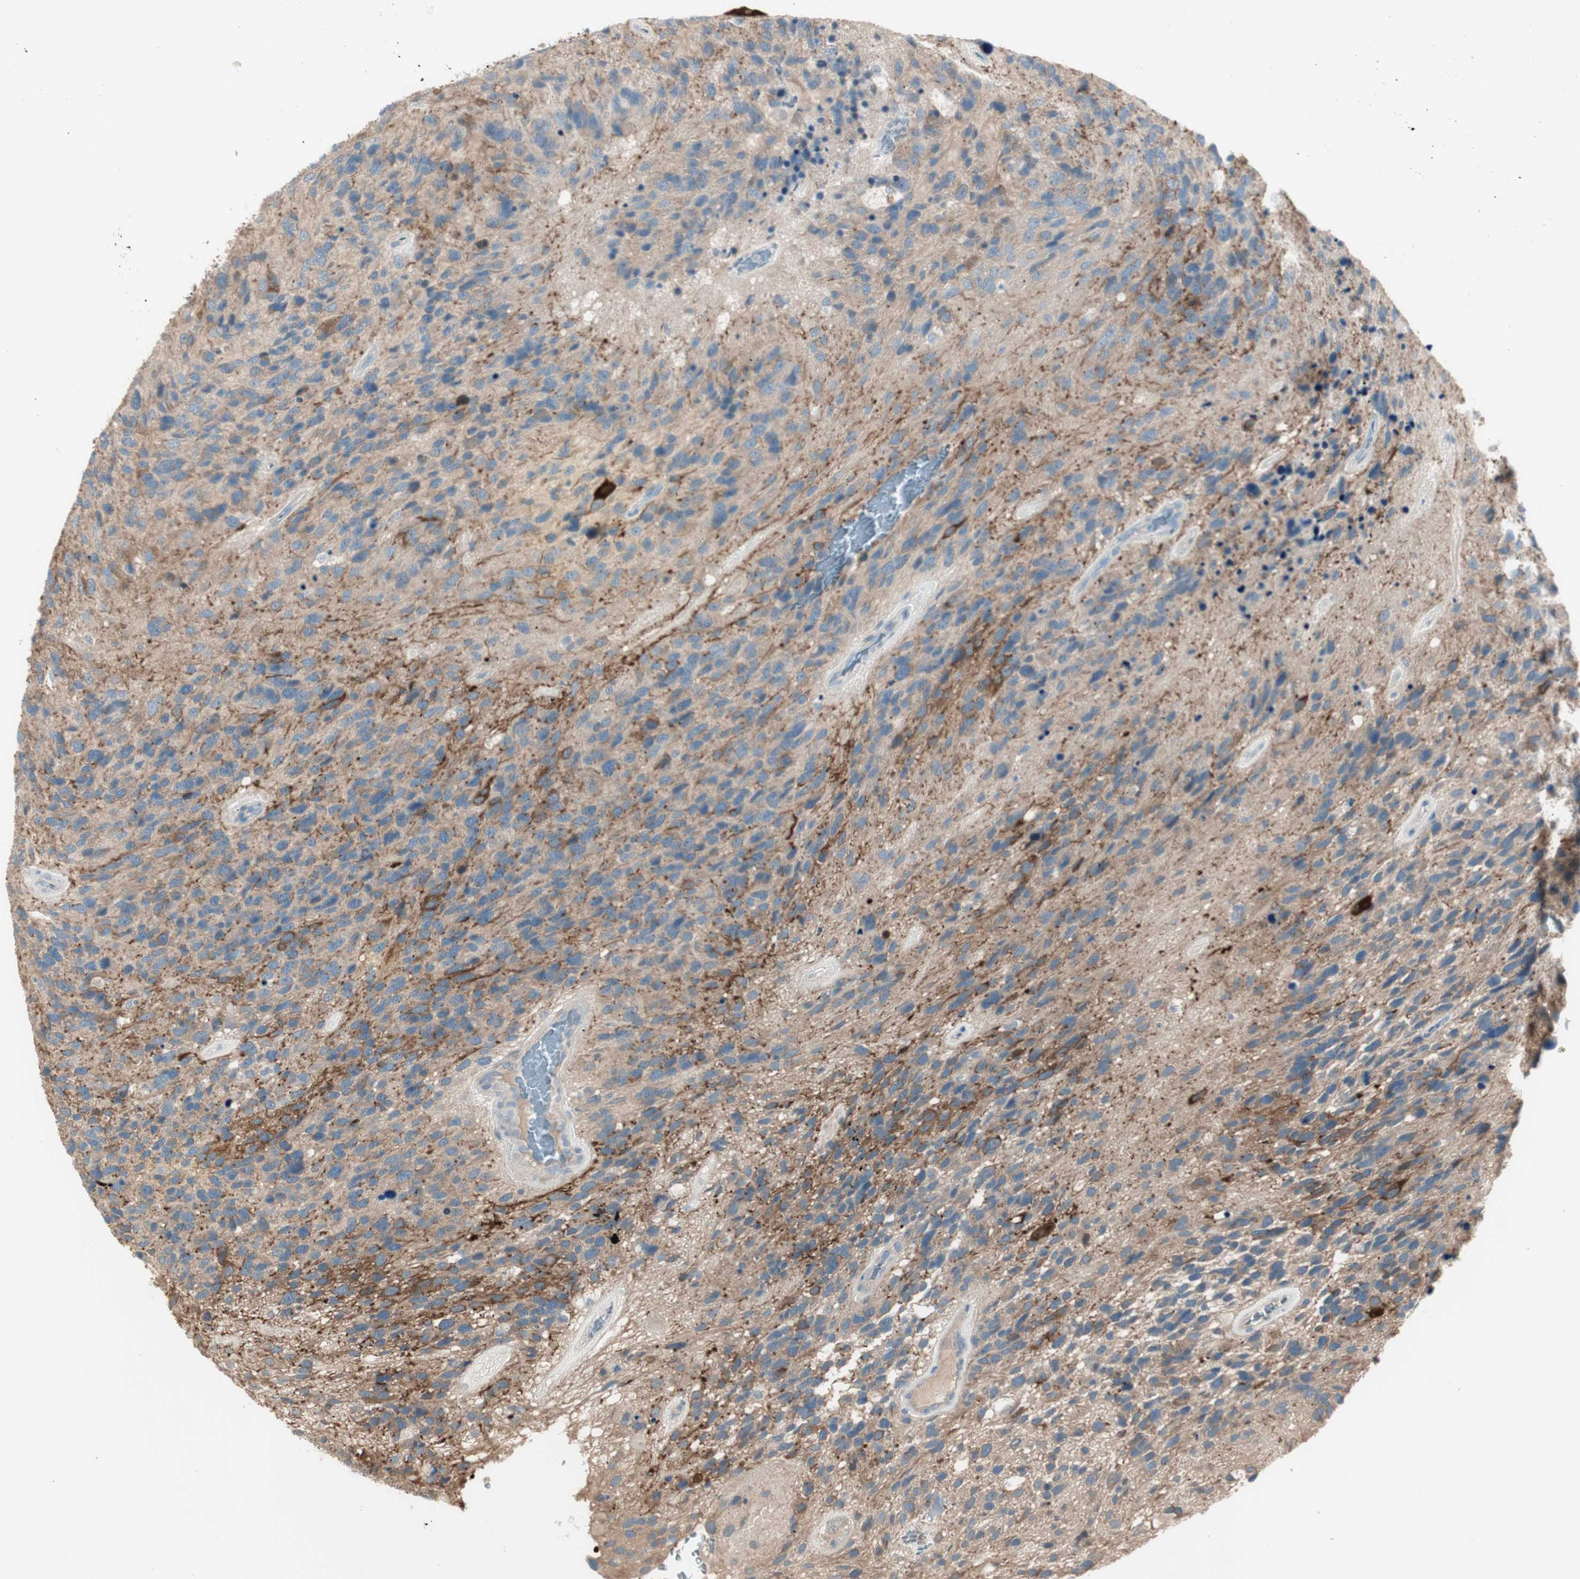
{"staining": {"intensity": "moderate", "quantity": "<25%", "location": "cytoplasmic/membranous"}, "tissue": "glioma", "cell_type": "Tumor cells", "image_type": "cancer", "snomed": [{"axis": "morphology", "description": "Glioma, malignant, High grade"}, {"axis": "topography", "description": "Brain"}], "caption": "DAB immunohistochemical staining of human glioma displays moderate cytoplasmic/membranous protein expression in about <25% of tumor cells.", "gene": "MAPRE3", "patient": {"sex": "female", "age": 58}}